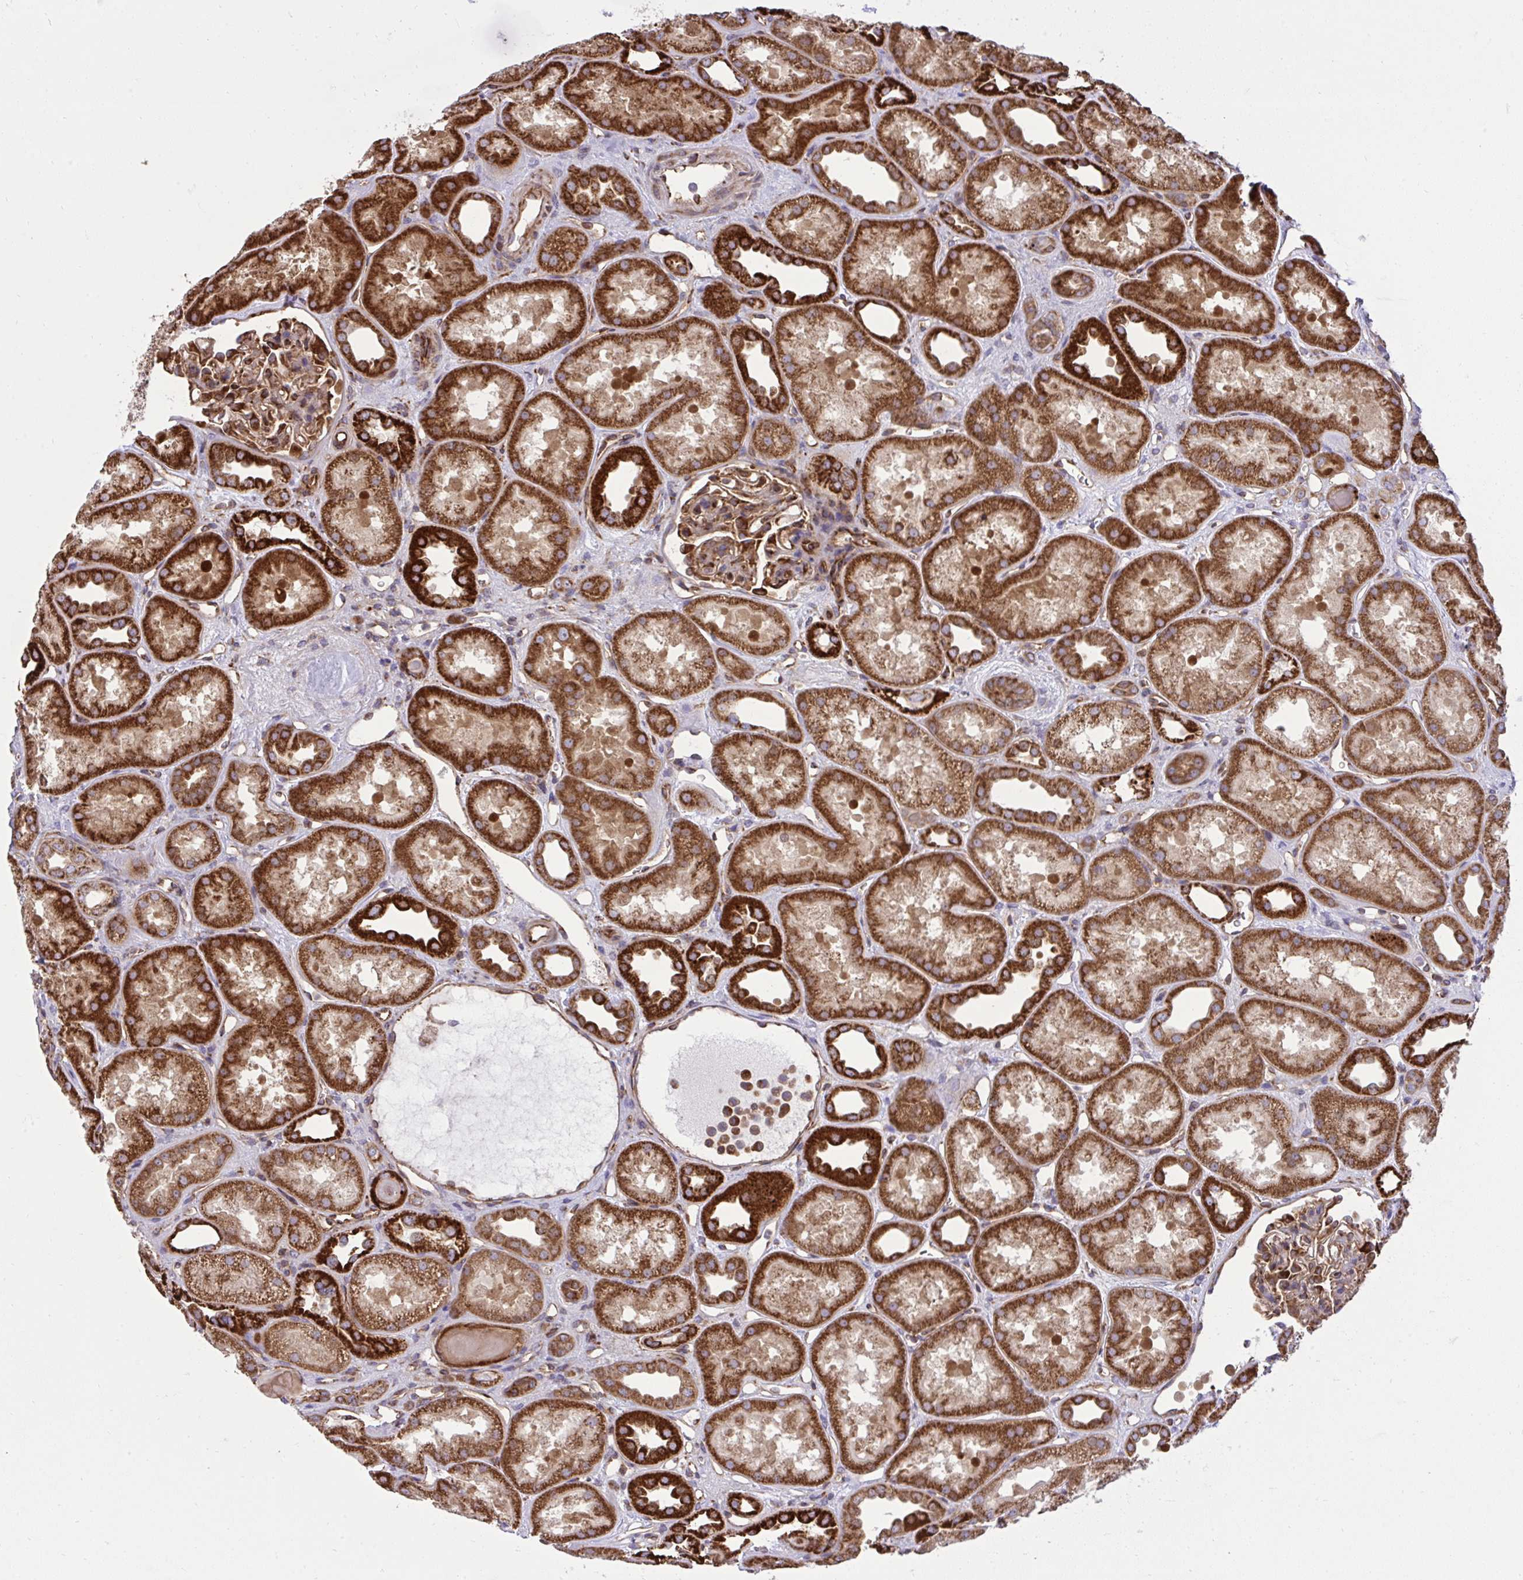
{"staining": {"intensity": "moderate", "quantity": ">75%", "location": "cytoplasmic/membranous"}, "tissue": "kidney", "cell_type": "Cells in glomeruli", "image_type": "normal", "snomed": [{"axis": "morphology", "description": "Normal tissue, NOS"}, {"axis": "topography", "description": "Kidney"}], "caption": "Kidney stained for a protein reveals moderate cytoplasmic/membranous positivity in cells in glomeruli. The staining is performed using DAB (3,3'-diaminobenzidine) brown chromogen to label protein expression. The nuclei are counter-stained blue using hematoxylin.", "gene": "NMNAT3", "patient": {"sex": "male", "age": 61}}